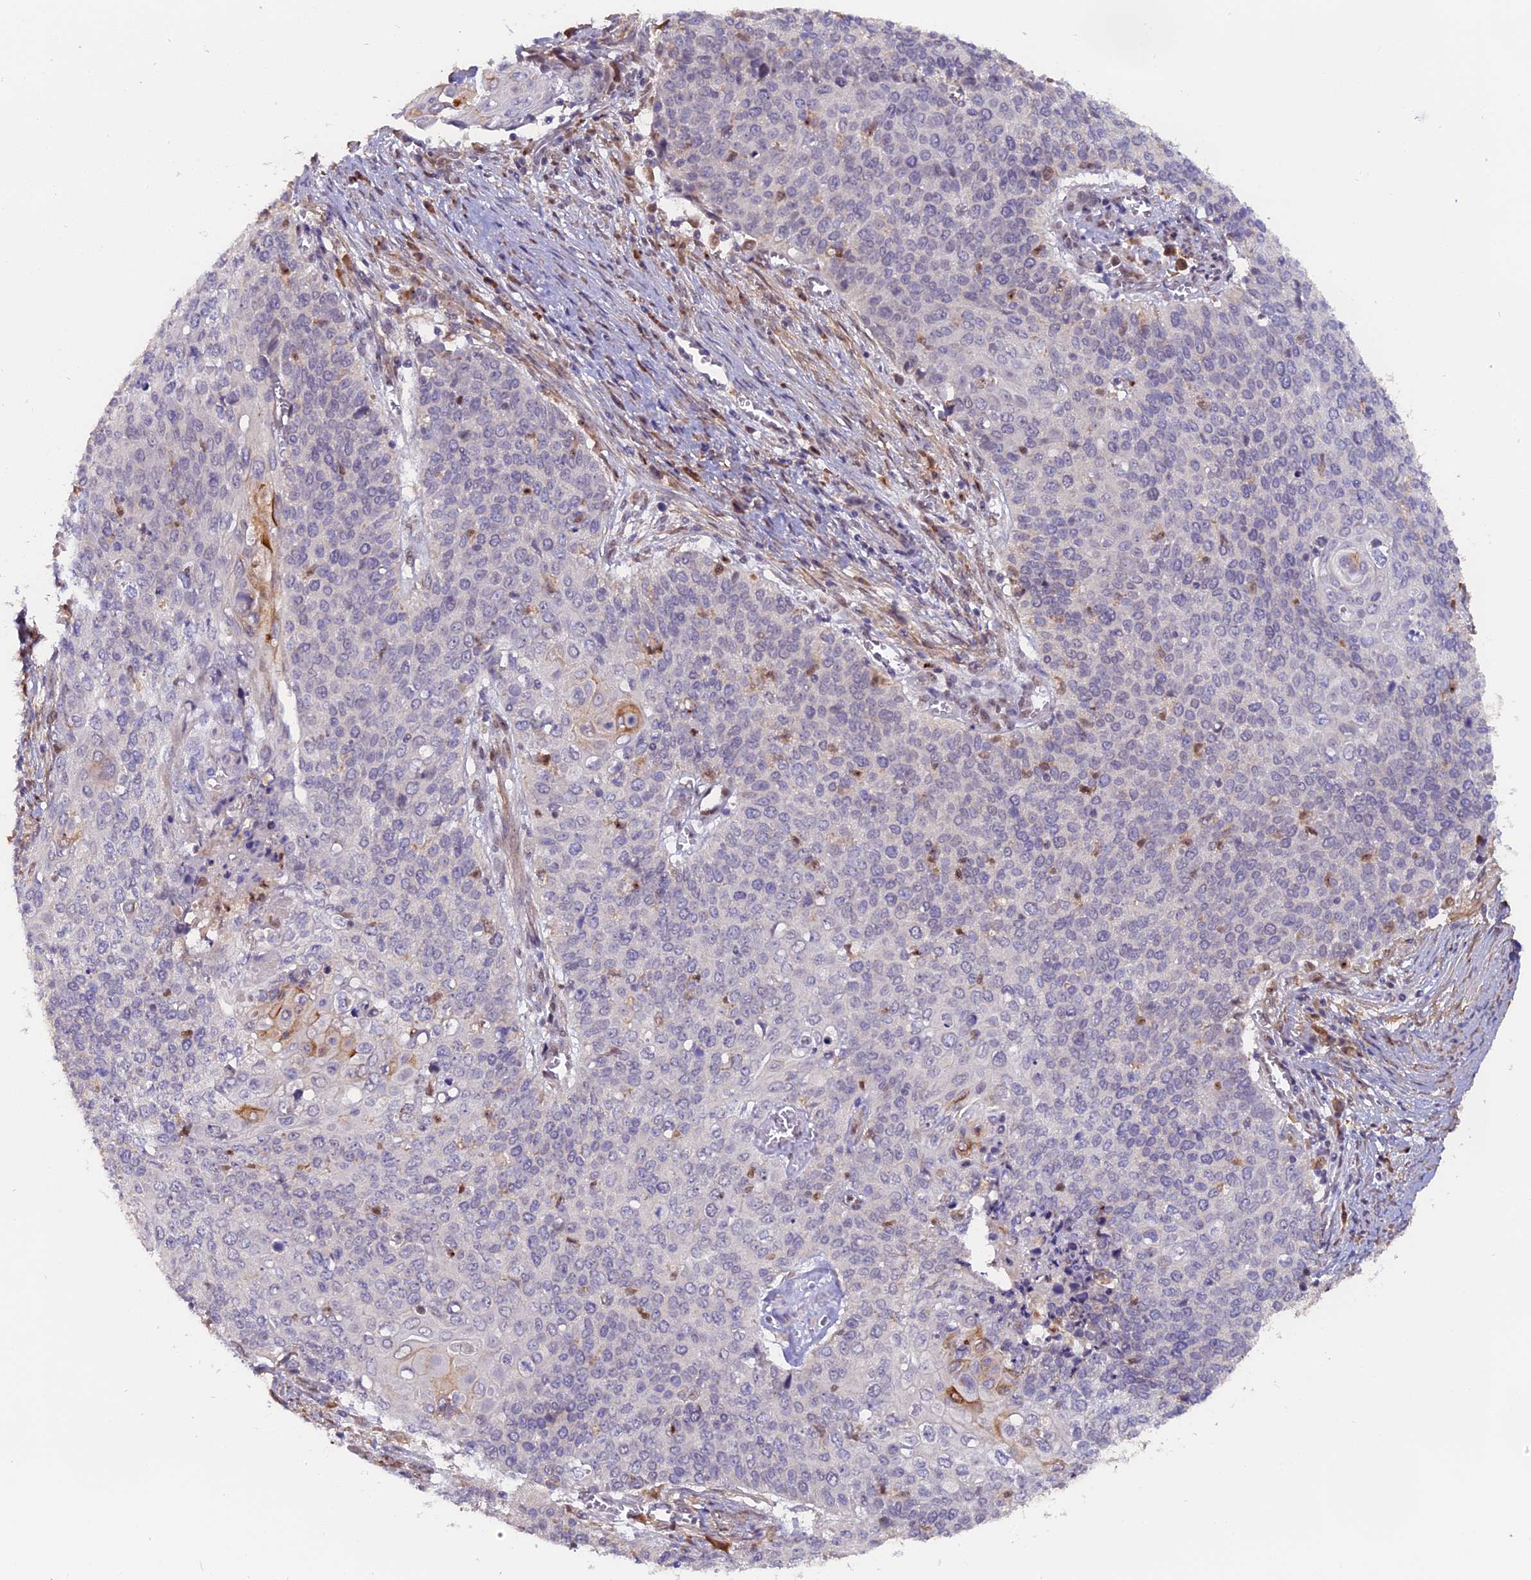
{"staining": {"intensity": "negative", "quantity": "none", "location": "none"}, "tissue": "cervical cancer", "cell_type": "Tumor cells", "image_type": "cancer", "snomed": [{"axis": "morphology", "description": "Squamous cell carcinoma, NOS"}, {"axis": "topography", "description": "Cervix"}], "caption": "Squamous cell carcinoma (cervical) stained for a protein using immunohistochemistry demonstrates no expression tumor cells.", "gene": "FAM118B", "patient": {"sex": "female", "age": 39}}